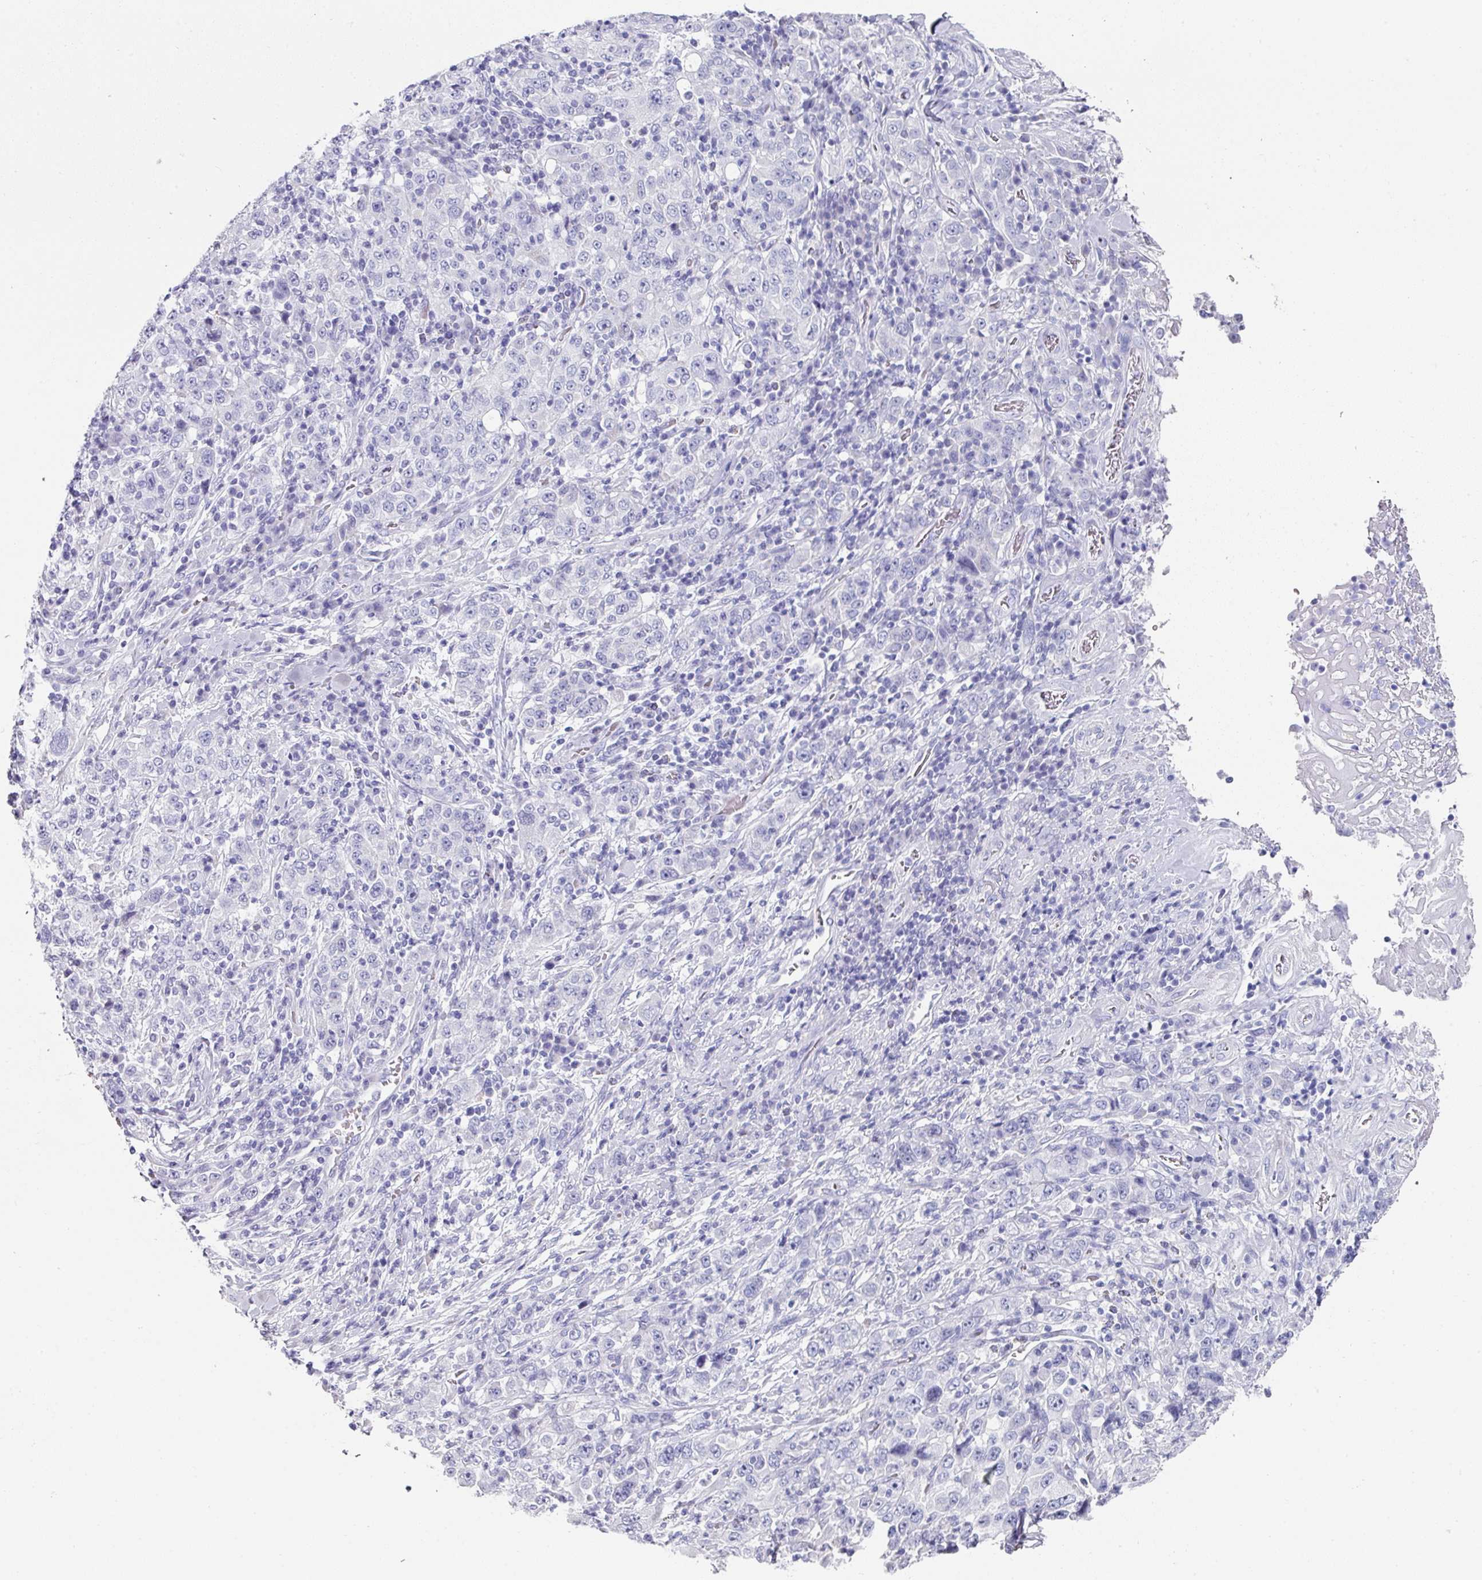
{"staining": {"intensity": "negative", "quantity": "none", "location": "none"}, "tissue": "stomach cancer", "cell_type": "Tumor cells", "image_type": "cancer", "snomed": [{"axis": "morphology", "description": "Normal tissue, NOS"}, {"axis": "morphology", "description": "Adenocarcinoma, NOS"}, {"axis": "topography", "description": "Stomach, upper"}, {"axis": "topography", "description": "Stomach"}], "caption": "Immunohistochemical staining of human stomach cancer (adenocarcinoma) reveals no significant staining in tumor cells.", "gene": "SETBP1", "patient": {"sex": "male", "age": 59}}